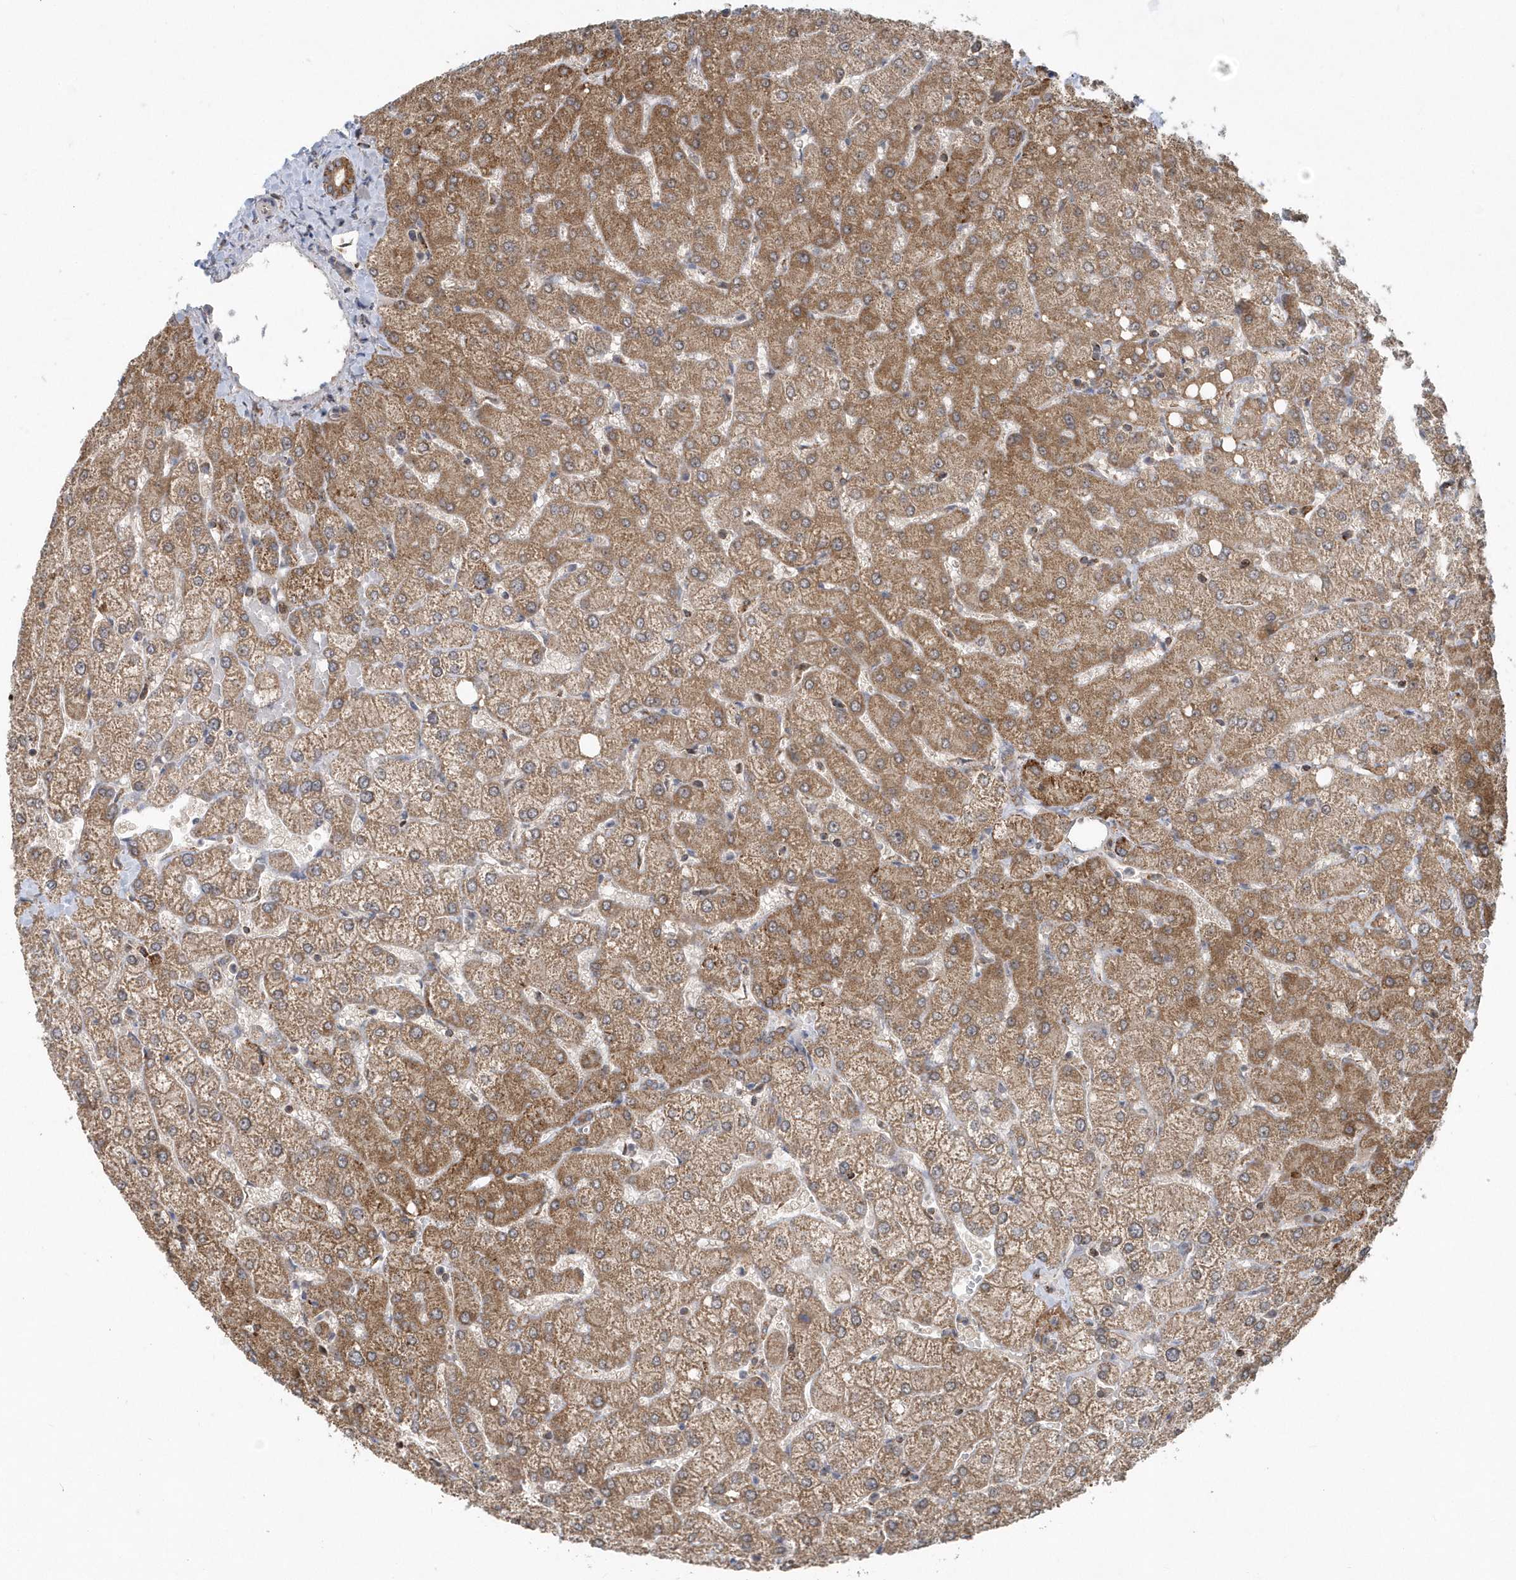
{"staining": {"intensity": "moderate", "quantity": ">75%", "location": "cytoplasmic/membranous"}, "tissue": "liver", "cell_type": "Cholangiocytes", "image_type": "normal", "snomed": [{"axis": "morphology", "description": "Normal tissue, NOS"}, {"axis": "topography", "description": "Liver"}], "caption": "Liver was stained to show a protein in brown. There is medium levels of moderate cytoplasmic/membranous staining in about >75% of cholangiocytes. (IHC, brightfield microscopy, high magnification).", "gene": "PPP1R7", "patient": {"sex": "female", "age": 54}}